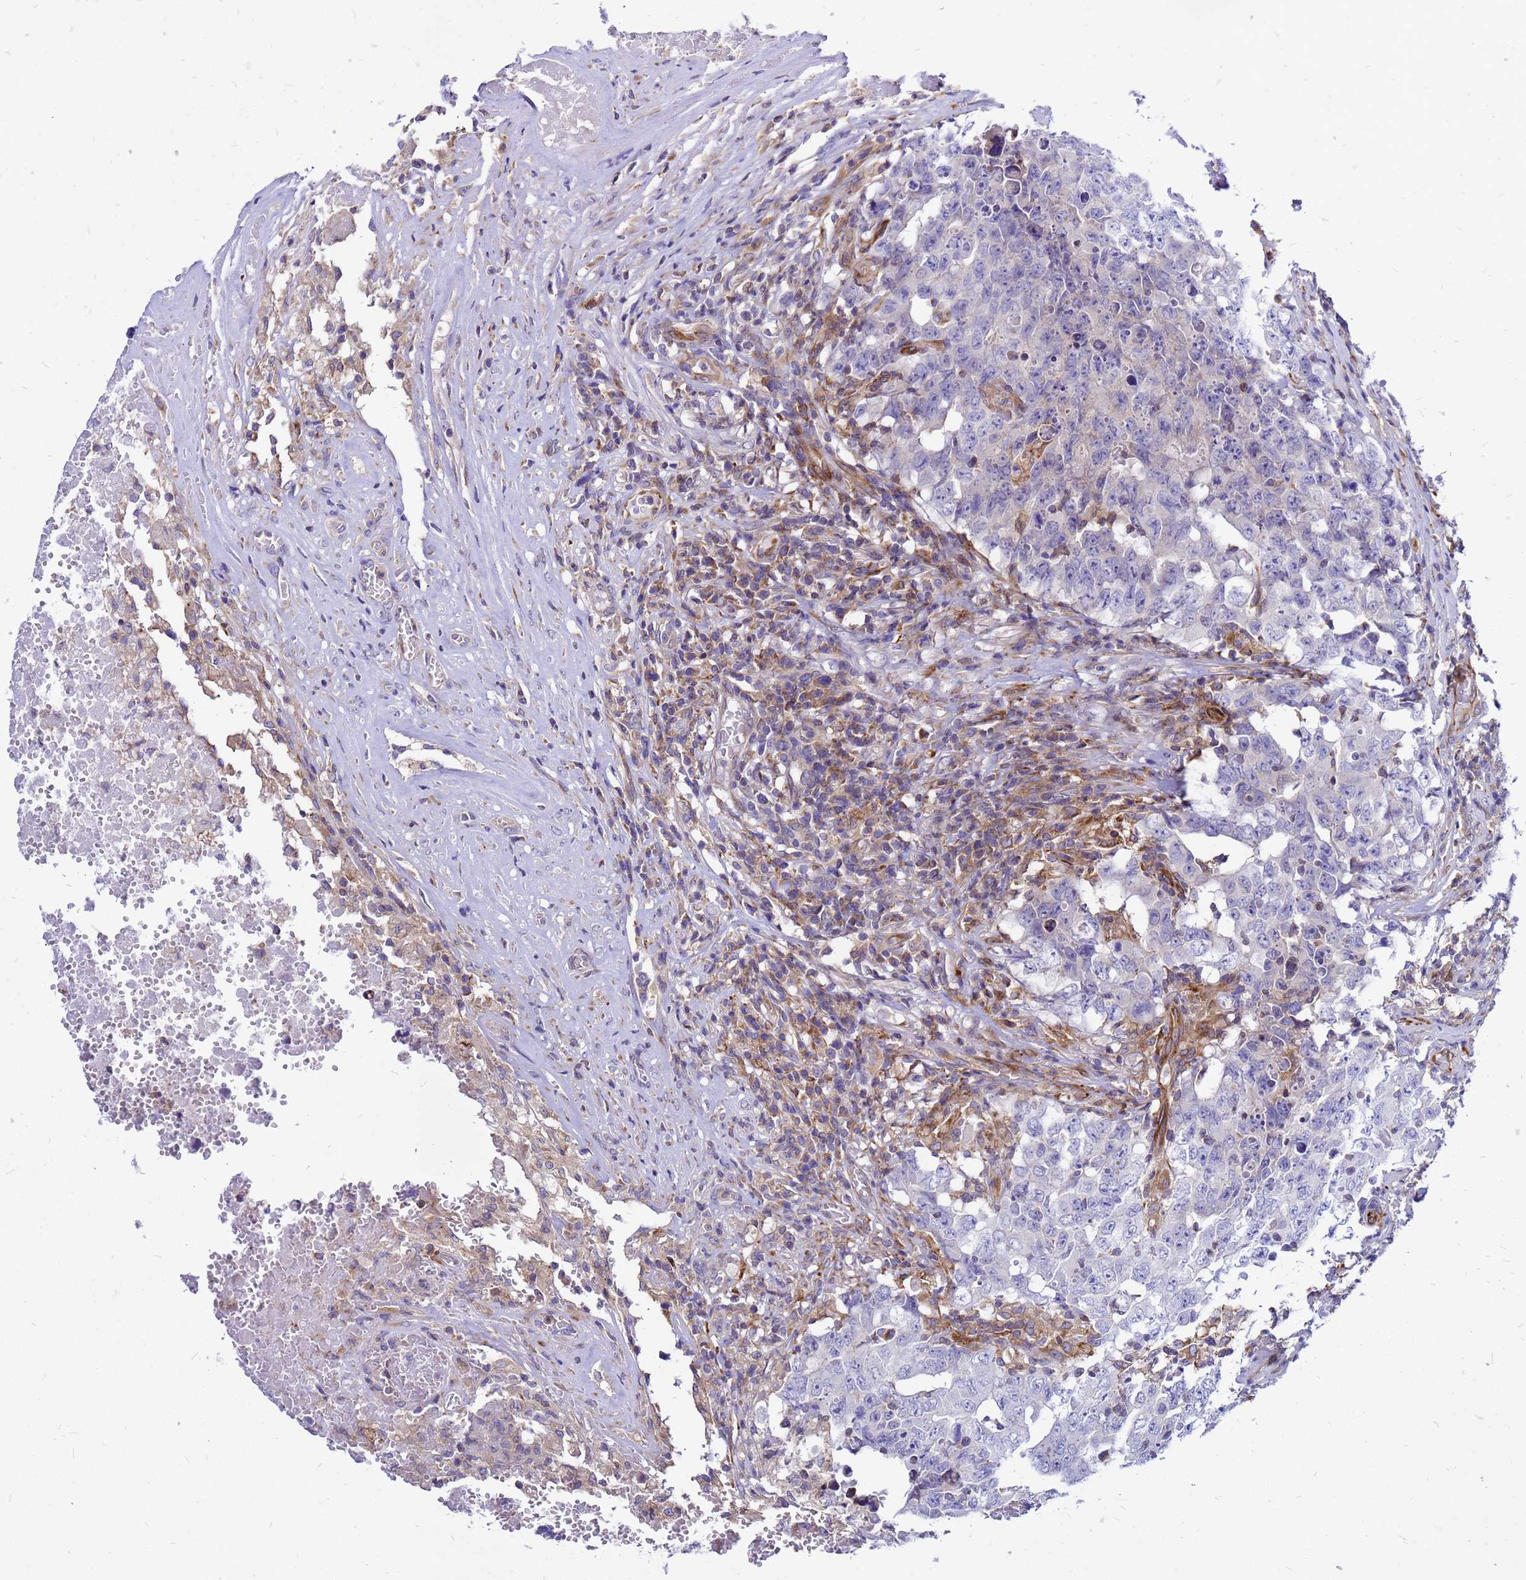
{"staining": {"intensity": "negative", "quantity": "none", "location": "none"}, "tissue": "testis cancer", "cell_type": "Tumor cells", "image_type": "cancer", "snomed": [{"axis": "morphology", "description": "Carcinoma, Embryonal, NOS"}, {"axis": "topography", "description": "Testis"}], "caption": "This is an IHC micrograph of human testis cancer. There is no staining in tumor cells.", "gene": "FHIP1A", "patient": {"sex": "male", "age": 26}}